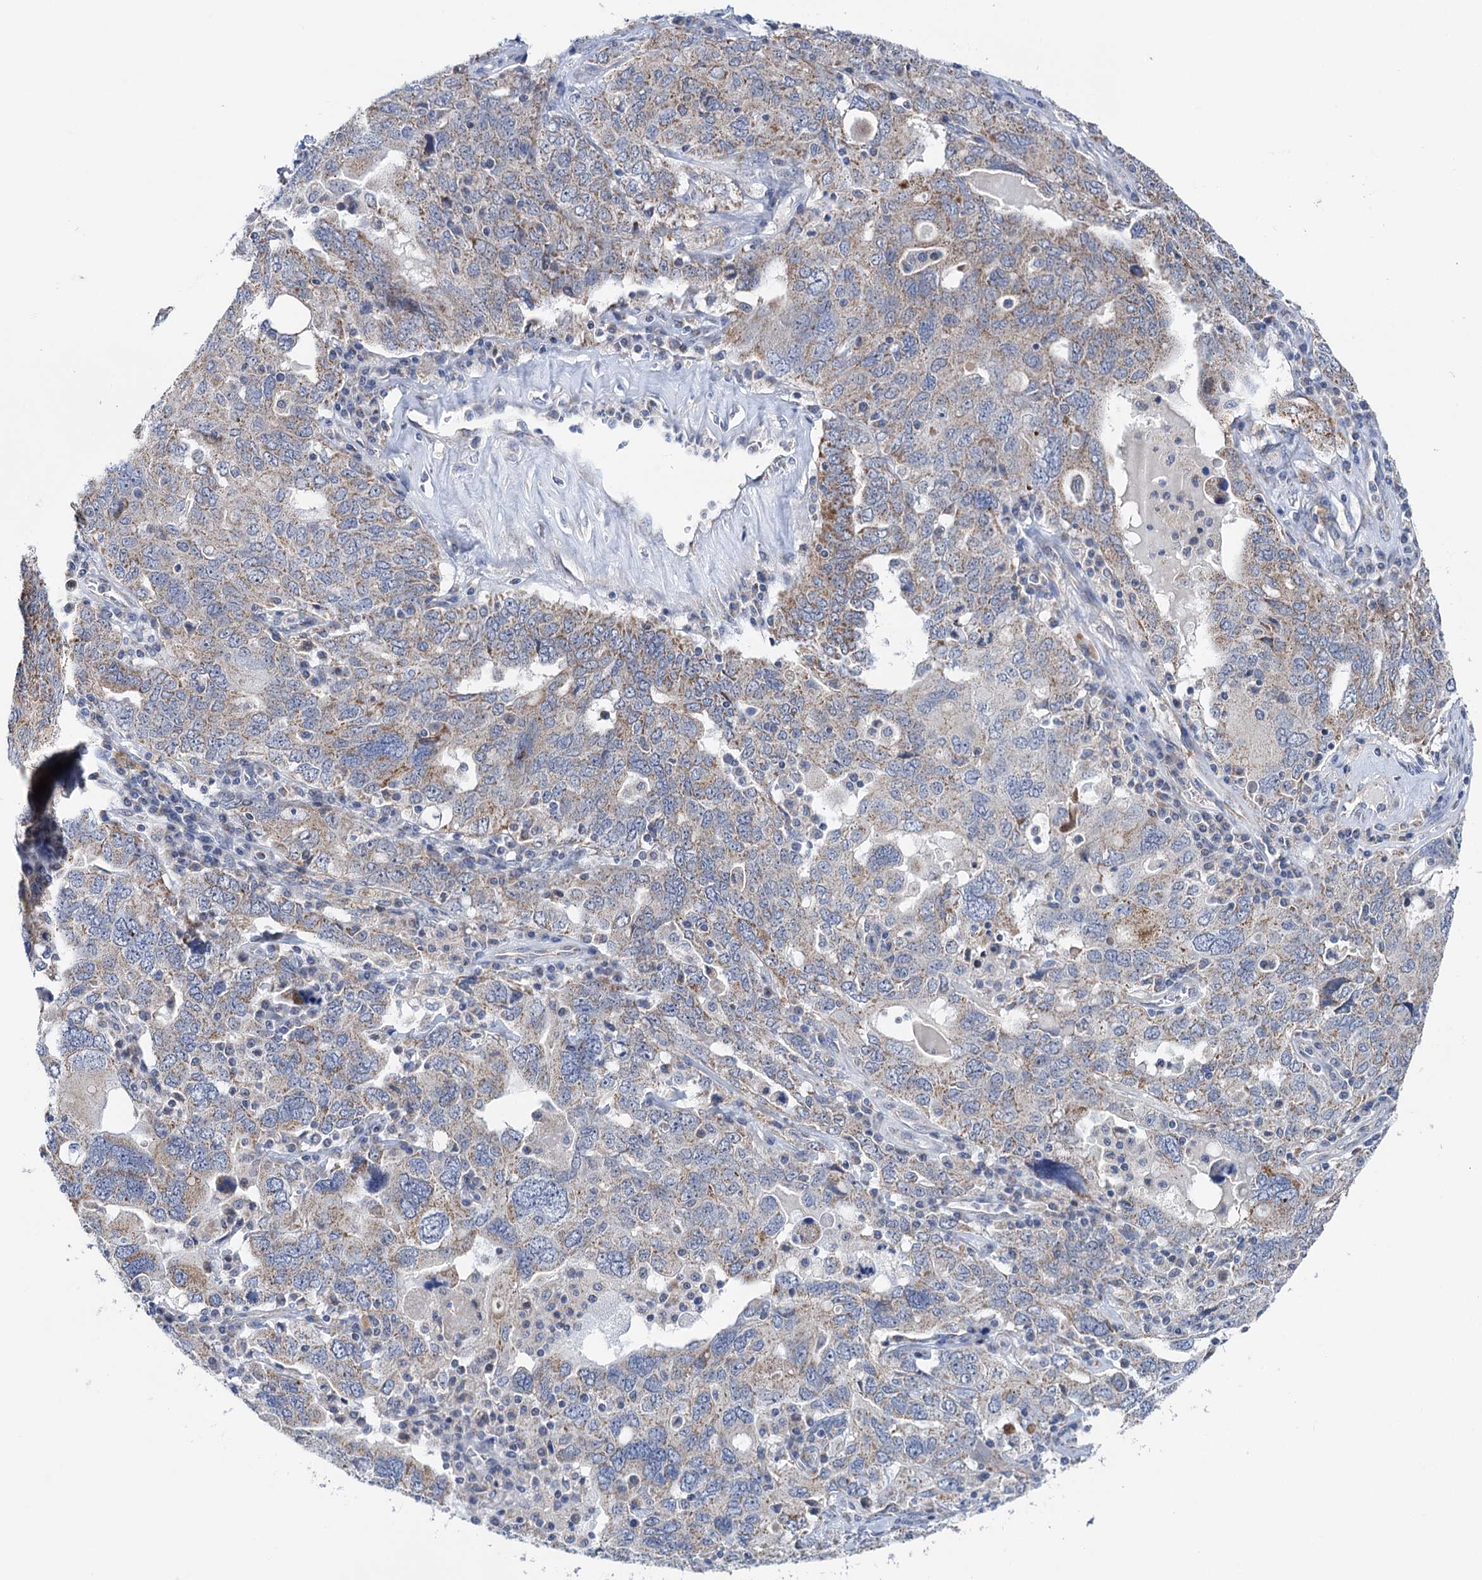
{"staining": {"intensity": "weak", "quantity": "25%-75%", "location": "cytoplasmic/membranous"}, "tissue": "ovarian cancer", "cell_type": "Tumor cells", "image_type": "cancer", "snomed": [{"axis": "morphology", "description": "Carcinoma, endometroid"}, {"axis": "topography", "description": "Ovary"}], "caption": "A histopathology image of human ovarian cancer (endometroid carcinoma) stained for a protein exhibits weak cytoplasmic/membranous brown staining in tumor cells.", "gene": "SUCLA2", "patient": {"sex": "female", "age": 62}}